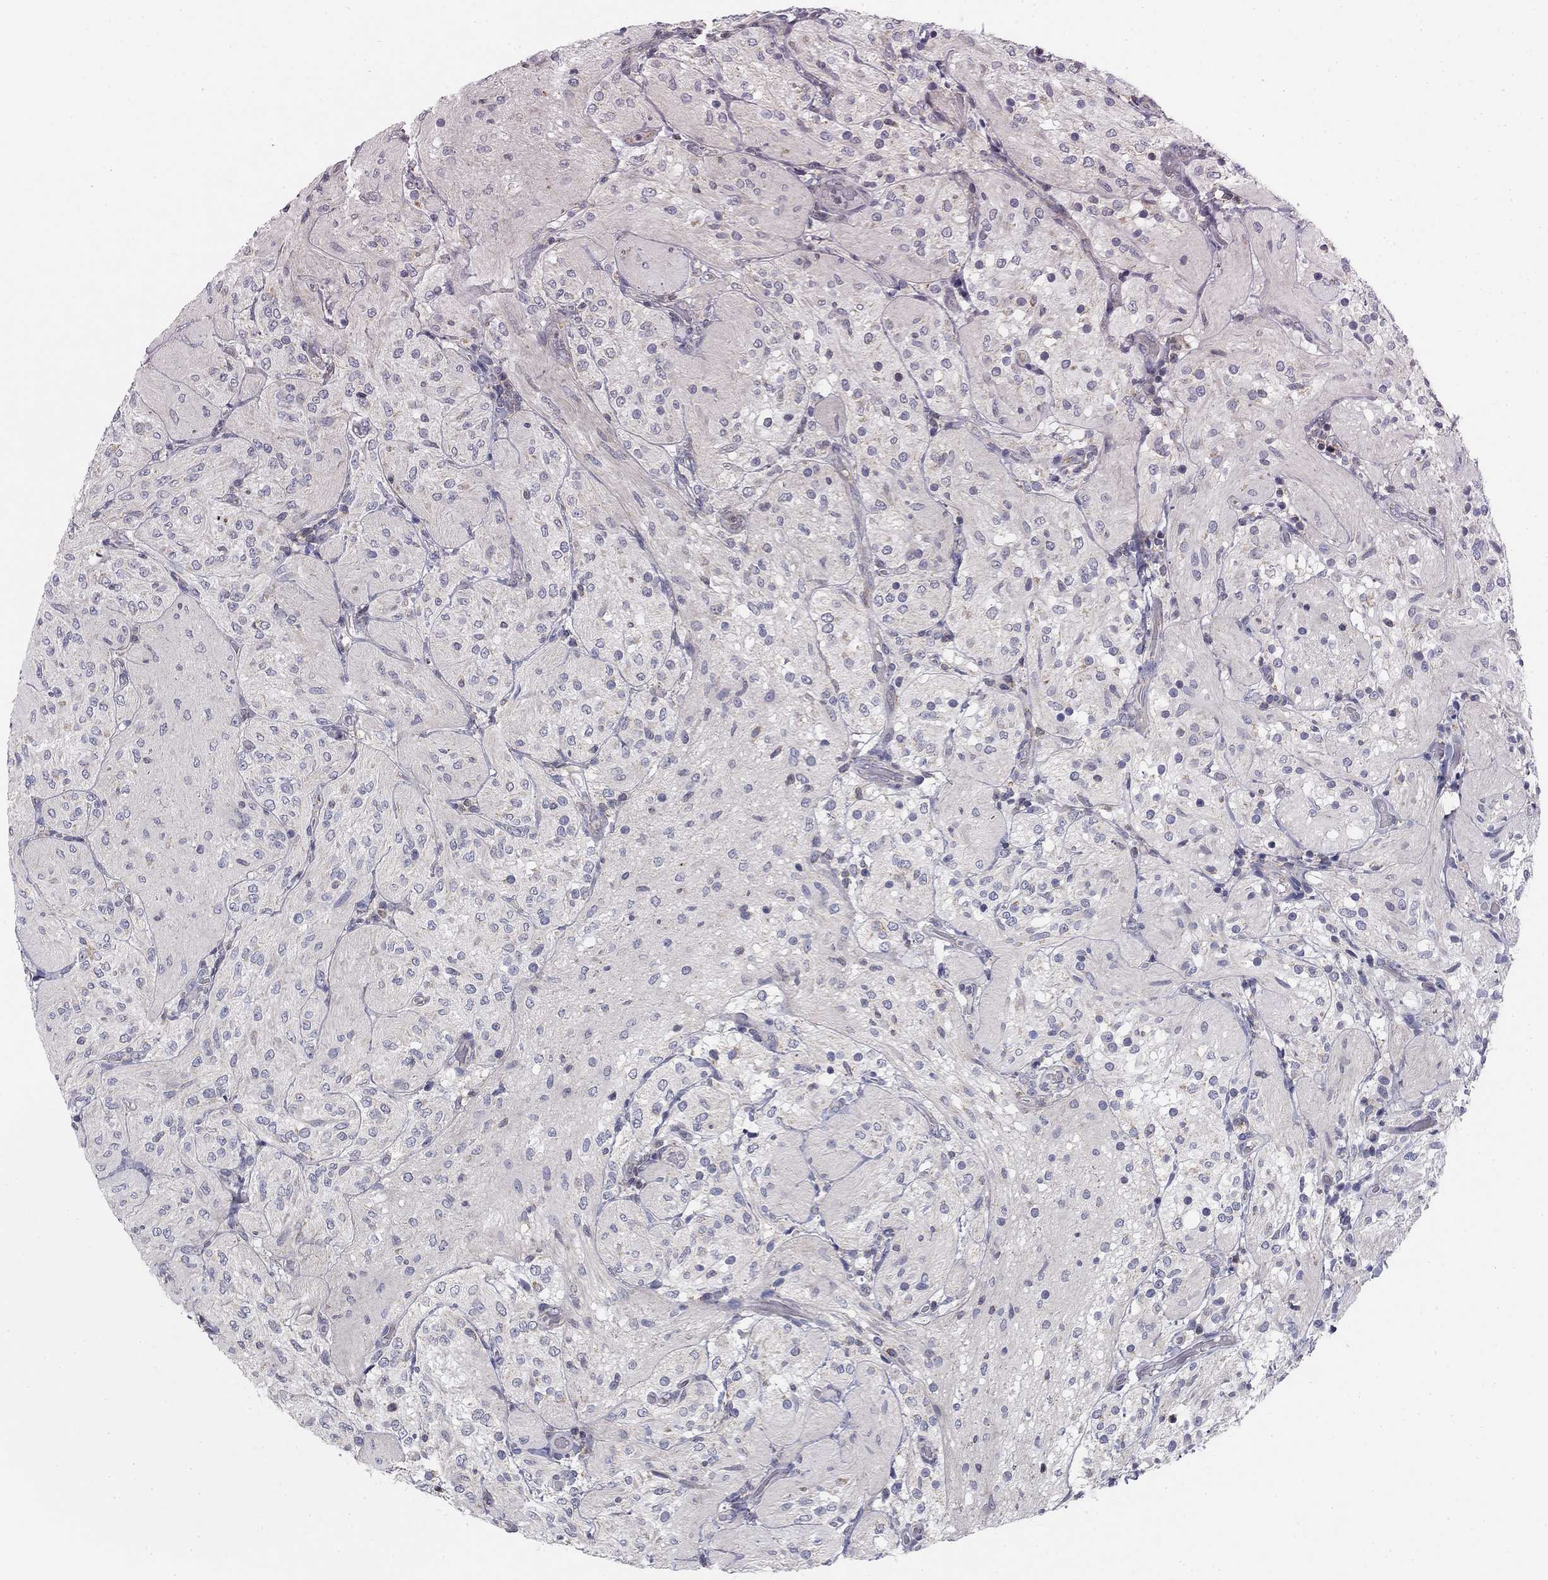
{"staining": {"intensity": "negative", "quantity": "none", "location": "none"}, "tissue": "glioma", "cell_type": "Tumor cells", "image_type": "cancer", "snomed": [{"axis": "morphology", "description": "Glioma, malignant, Low grade"}, {"axis": "topography", "description": "Brain"}], "caption": "A photomicrograph of glioma stained for a protein exhibits no brown staining in tumor cells.", "gene": "SLC2A9", "patient": {"sex": "male", "age": 3}}